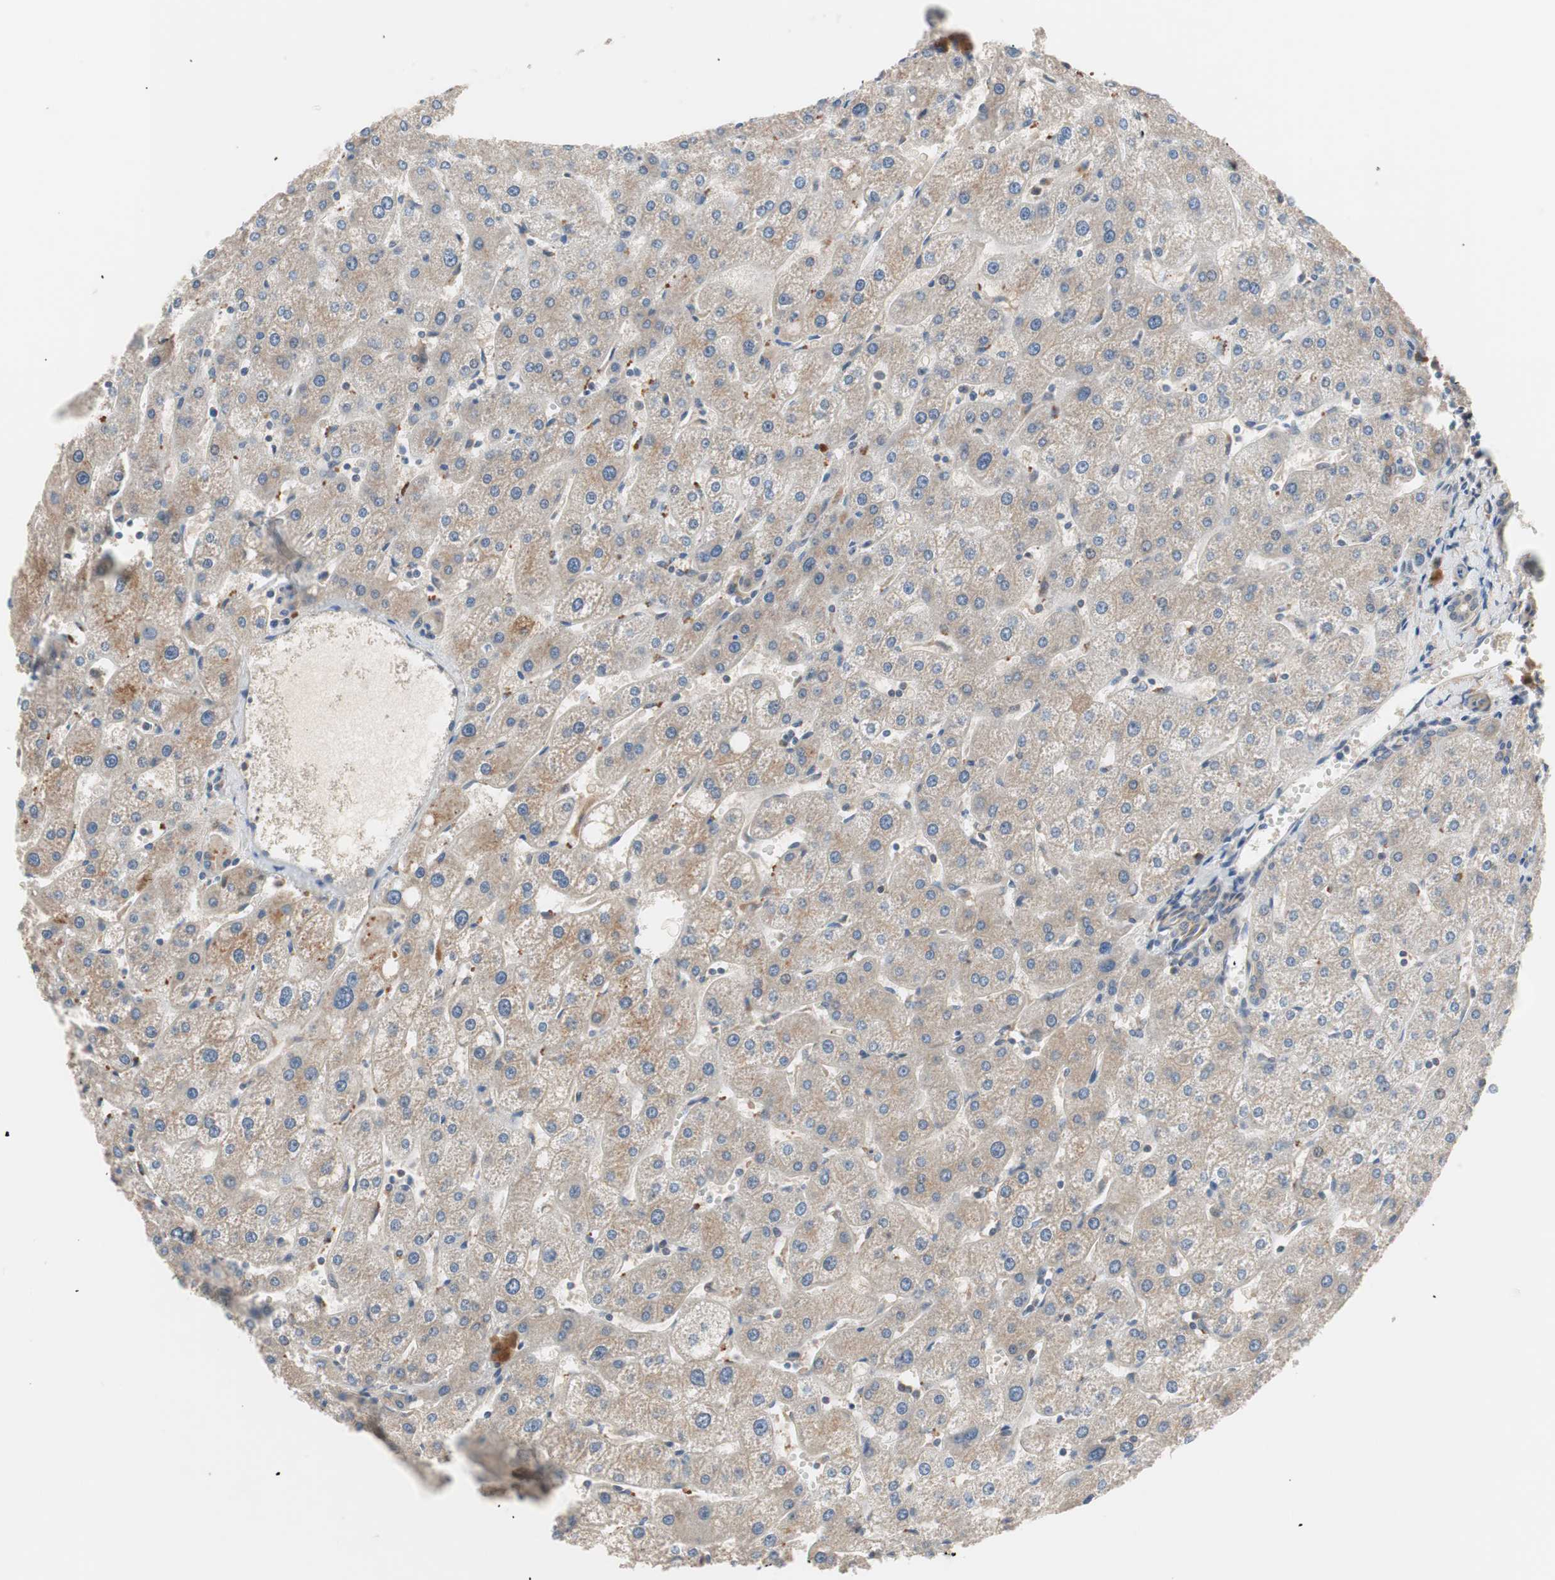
{"staining": {"intensity": "moderate", "quantity": ">75%", "location": "cytoplasmic/membranous"}, "tissue": "liver", "cell_type": "Cholangiocytes", "image_type": "normal", "snomed": [{"axis": "morphology", "description": "Normal tissue, NOS"}, {"axis": "topography", "description": "Liver"}], "caption": "Cholangiocytes show medium levels of moderate cytoplasmic/membranous expression in about >75% of cells in unremarkable human liver.", "gene": "HMBS", "patient": {"sex": "male", "age": 67}}